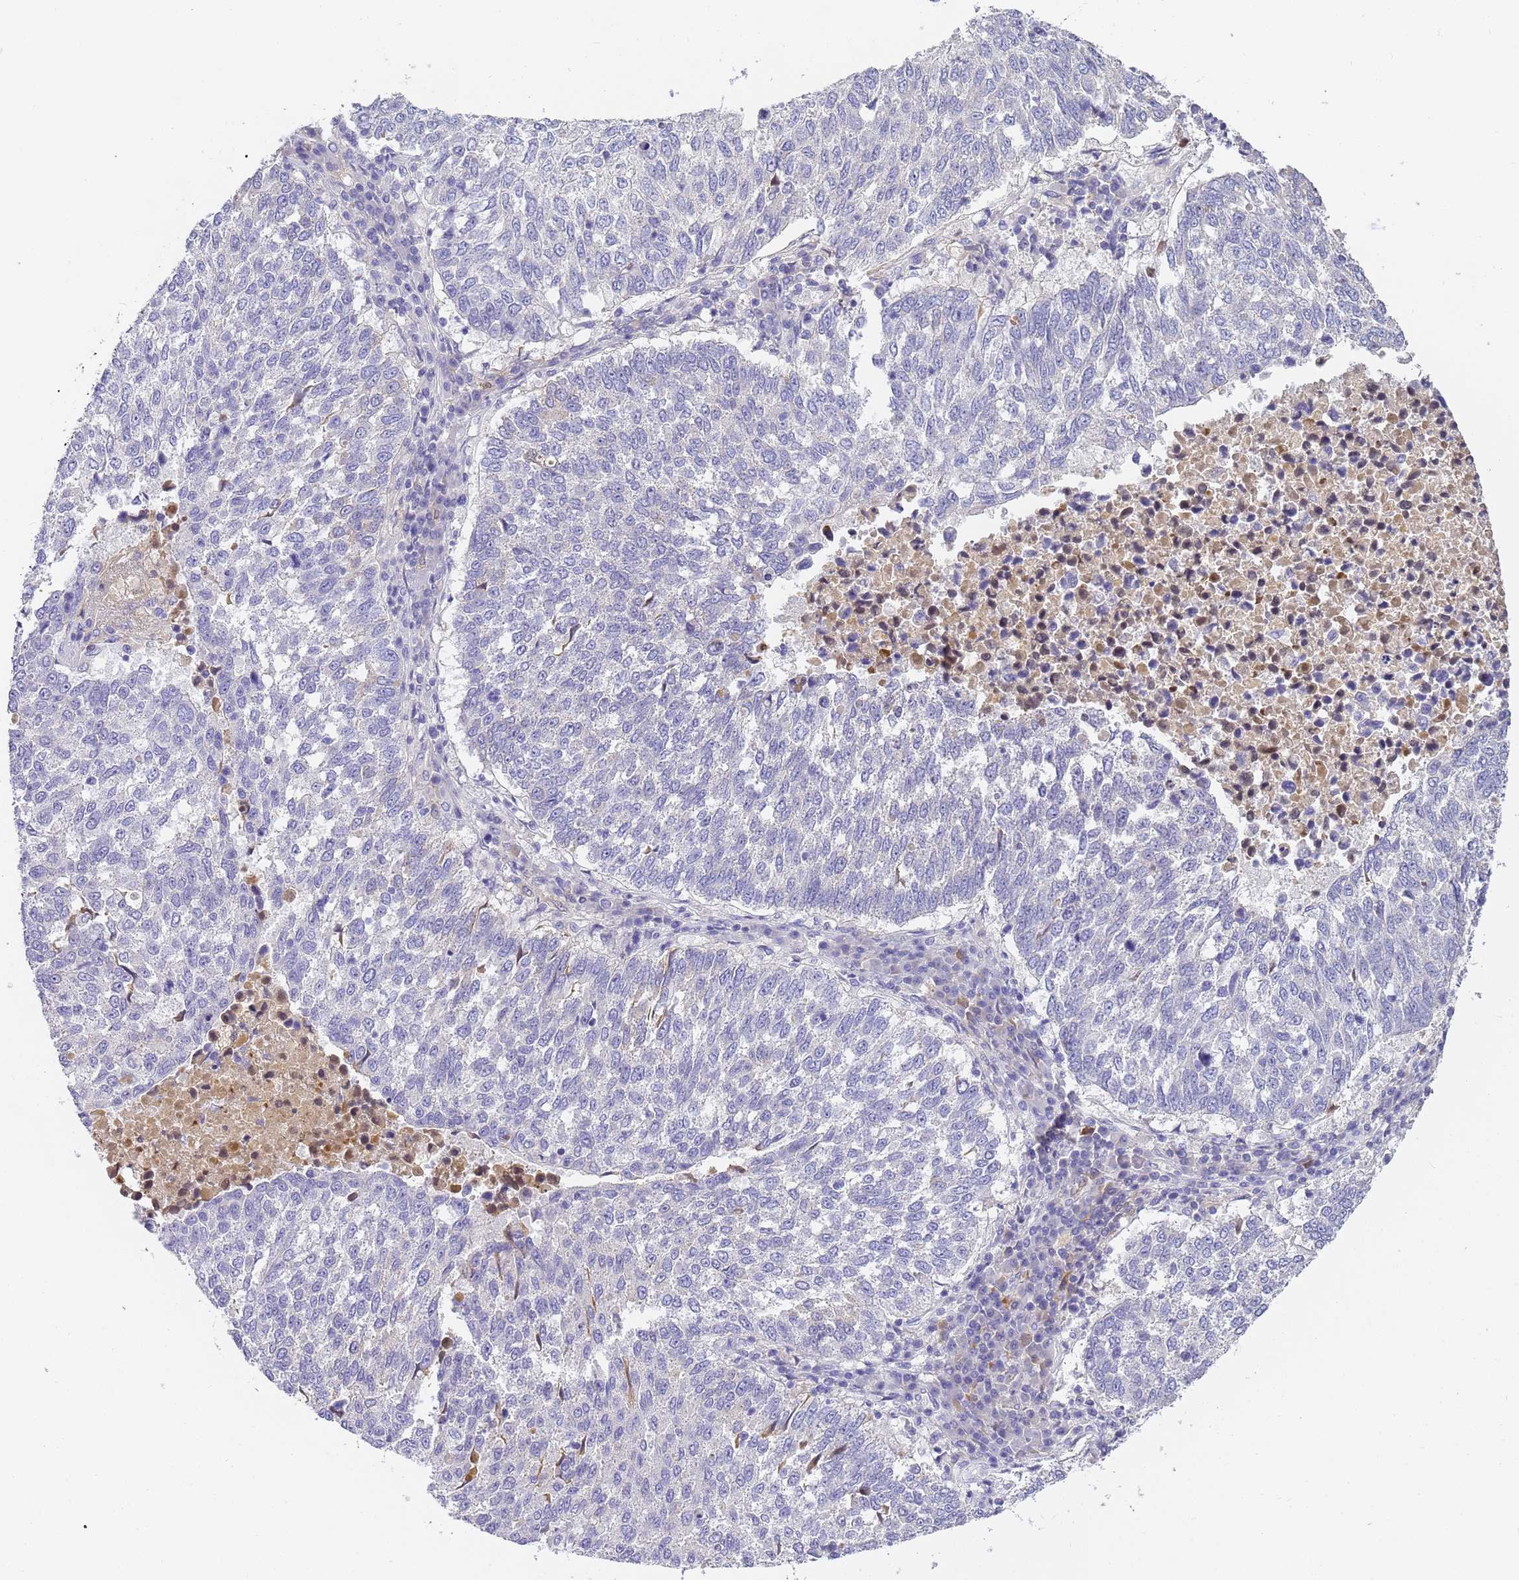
{"staining": {"intensity": "negative", "quantity": "none", "location": "none"}, "tissue": "lung cancer", "cell_type": "Tumor cells", "image_type": "cancer", "snomed": [{"axis": "morphology", "description": "Squamous cell carcinoma, NOS"}, {"axis": "topography", "description": "Lung"}], "caption": "Immunohistochemical staining of human lung squamous cell carcinoma displays no significant staining in tumor cells.", "gene": "CFHR2", "patient": {"sex": "male", "age": 73}}